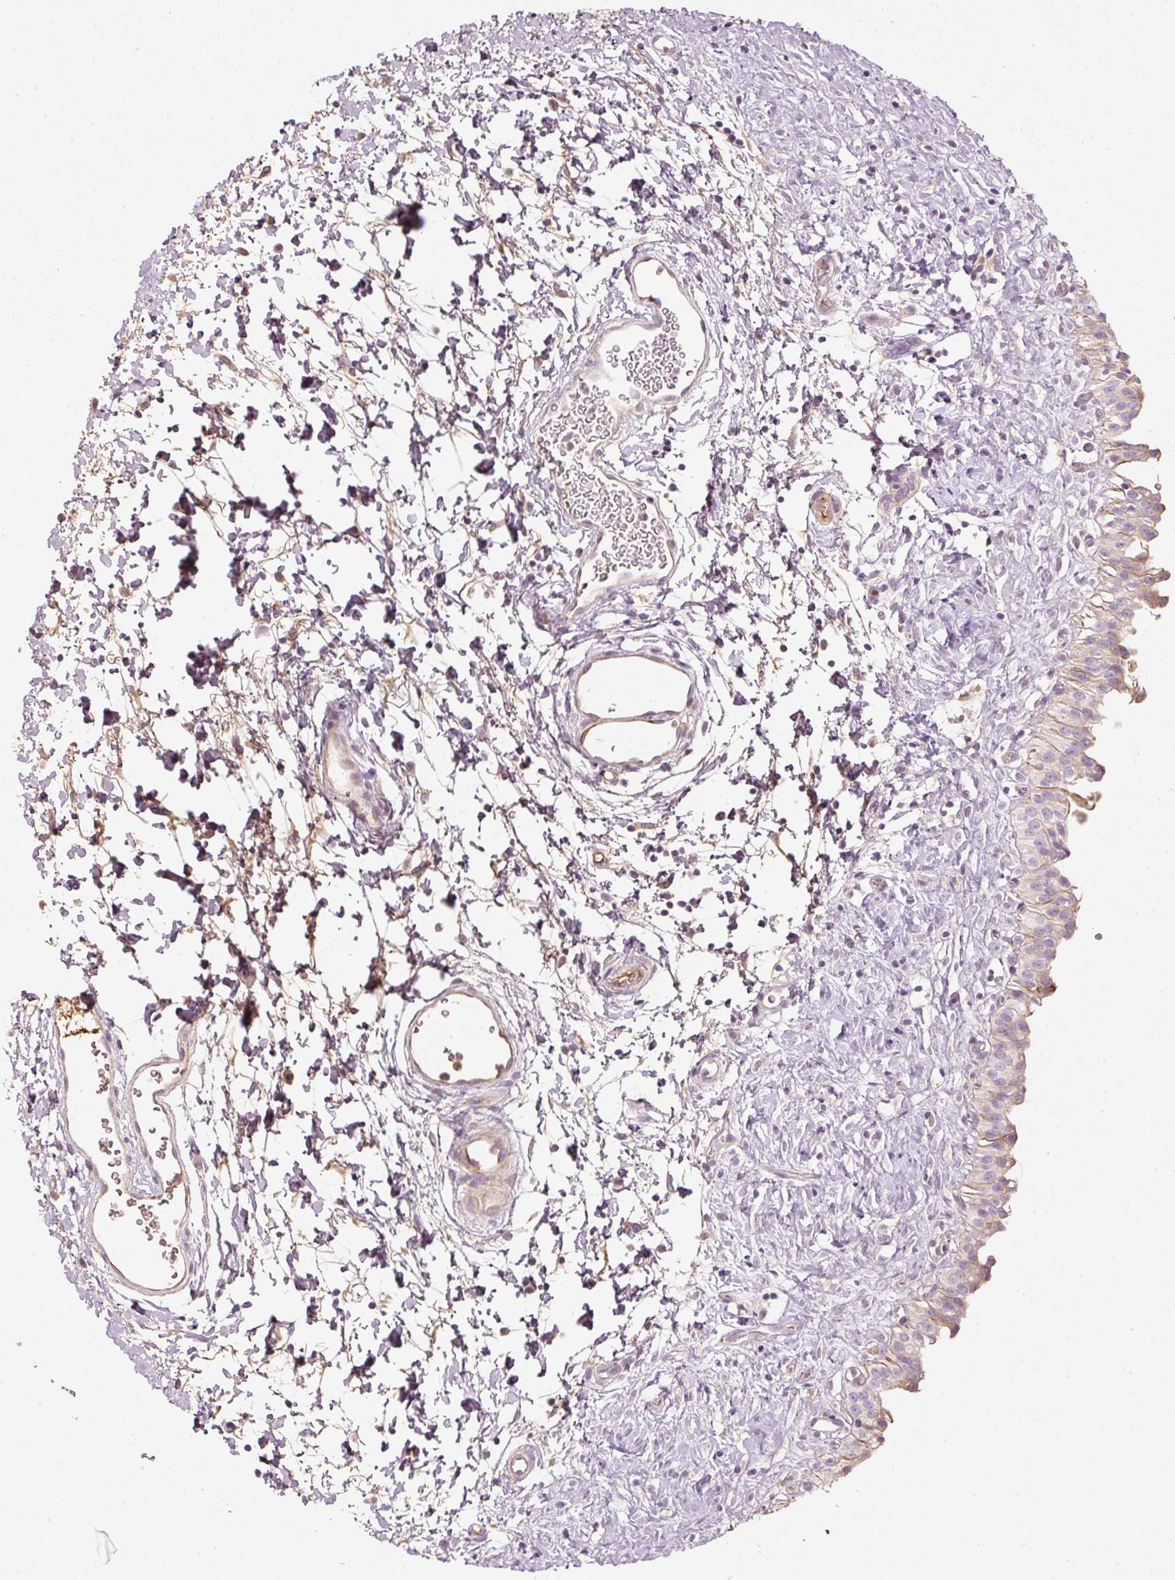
{"staining": {"intensity": "moderate", "quantity": "25%-75%", "location": "cytoplasmic/membranous"}, "tissue": "urinary bladder", "cell_type": "Urothelial cells", "image_type": "normal", "snomed": [{"axis": "morphology", "description": "Normal tissue, NOS"}, {"axis": "topography", "description": "Urinary bladder"}], "caption": "Protein staining exhibits moderate cytoplasmic/membranous positivity in approximately 25%-75% of urothelial cells in normal urinary bladder. (DAB IHC, brown staining for protein, blue staining for nuclei).", "gene": "SERPING1", "patient": {"sex": "male", "age": 51}}